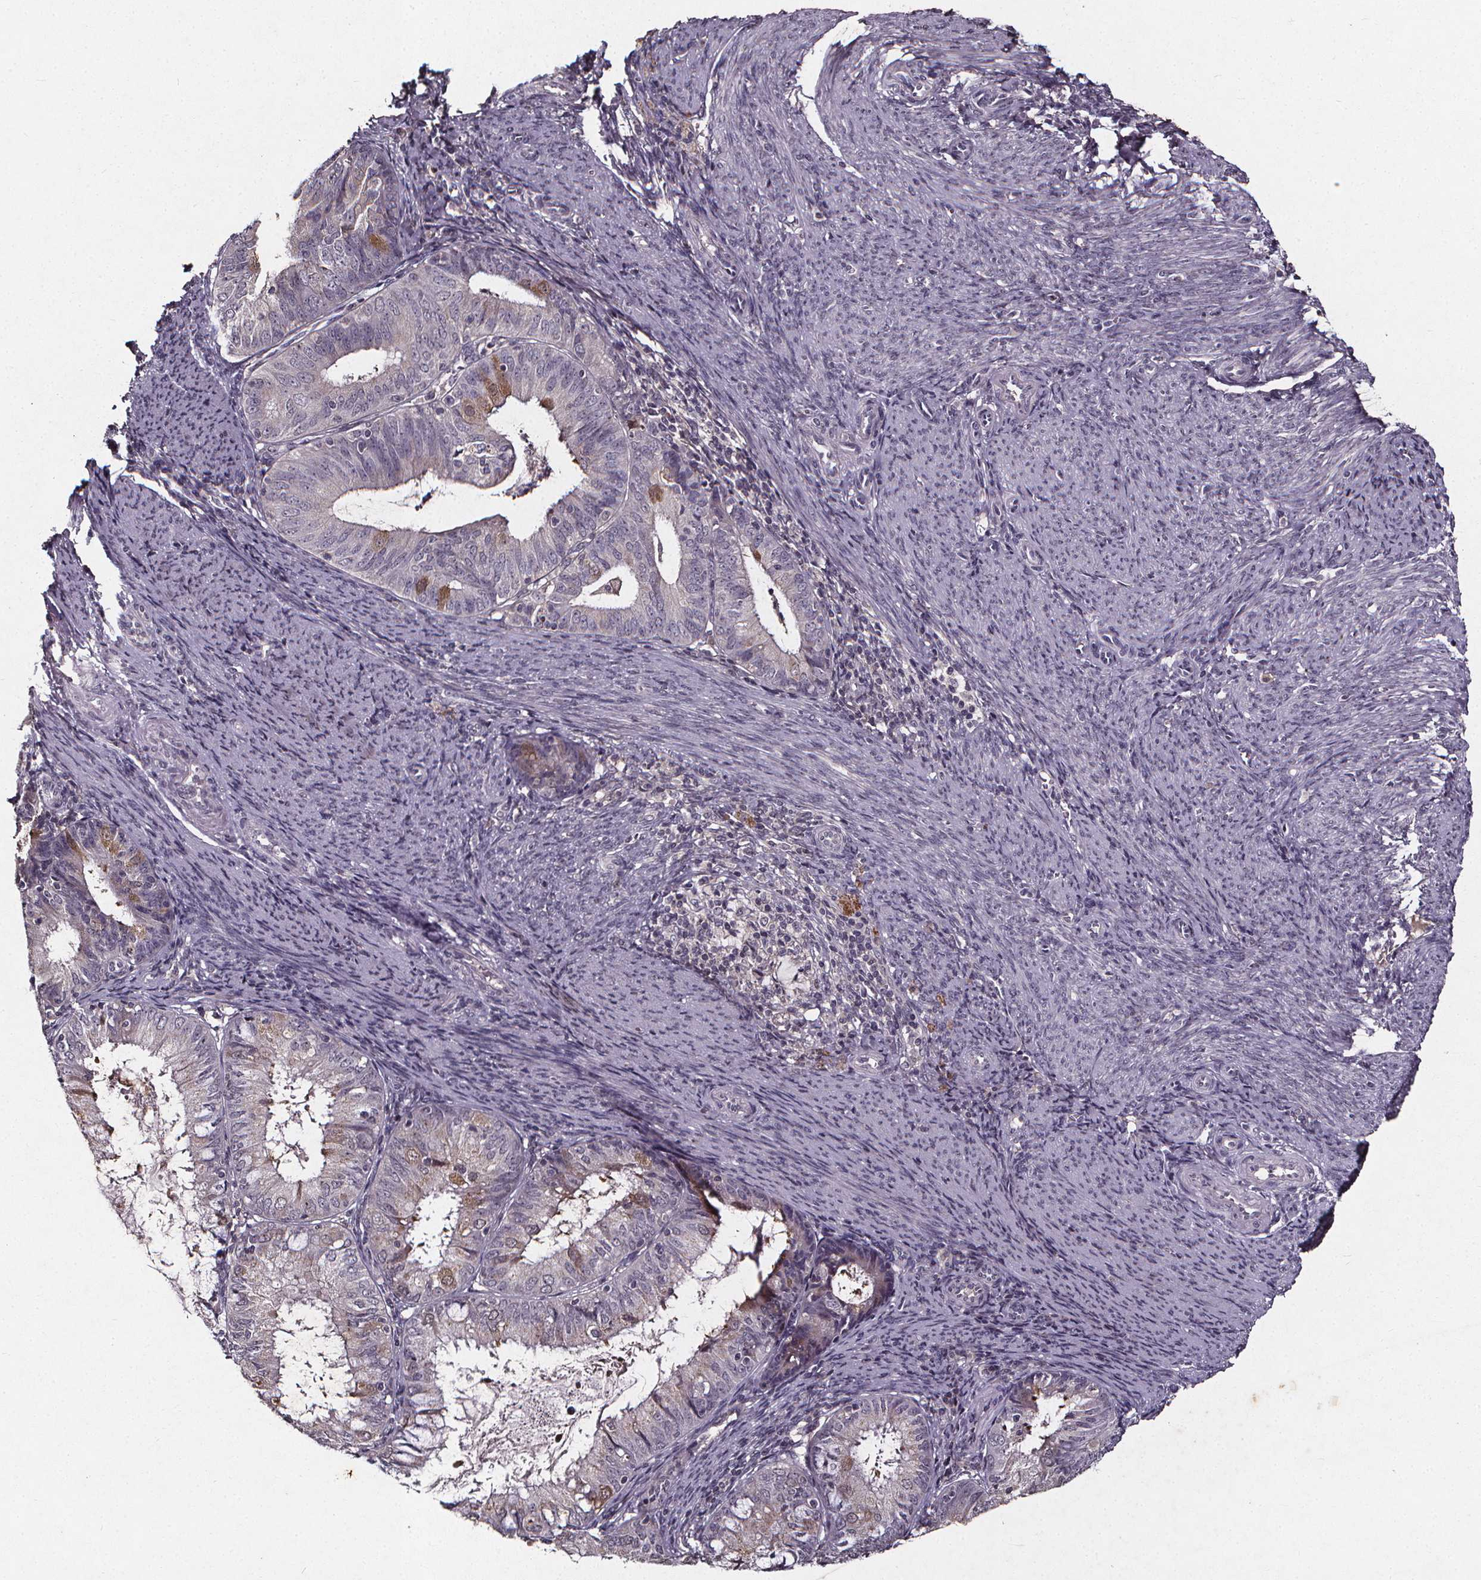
{"staining": {"intensity": "moderate", "quantity": "<25%", "location": "cytoplasmic/membranous"}, "tissue": "endometrial cancer", "cell_type": "Tumor cells", "image_type": "cancer", "snomed": [{"axis": "morphology", "description": "Adenocarcinoma, NOS"}, {"axis": "topography", "description": "Endometrium"}], "caption": "Protein staining of endometrial adenocarcinoma tissue shows moderate cytoplasmic/membranous expression in about <25% of tumor cells. The staining is performed using DAB brown chromogen to label protein expression. The nuclei are counter-stained blue using hematoxylin.", "gene": "SPAG8", "patient": {"sex": "female", "age": 57}}